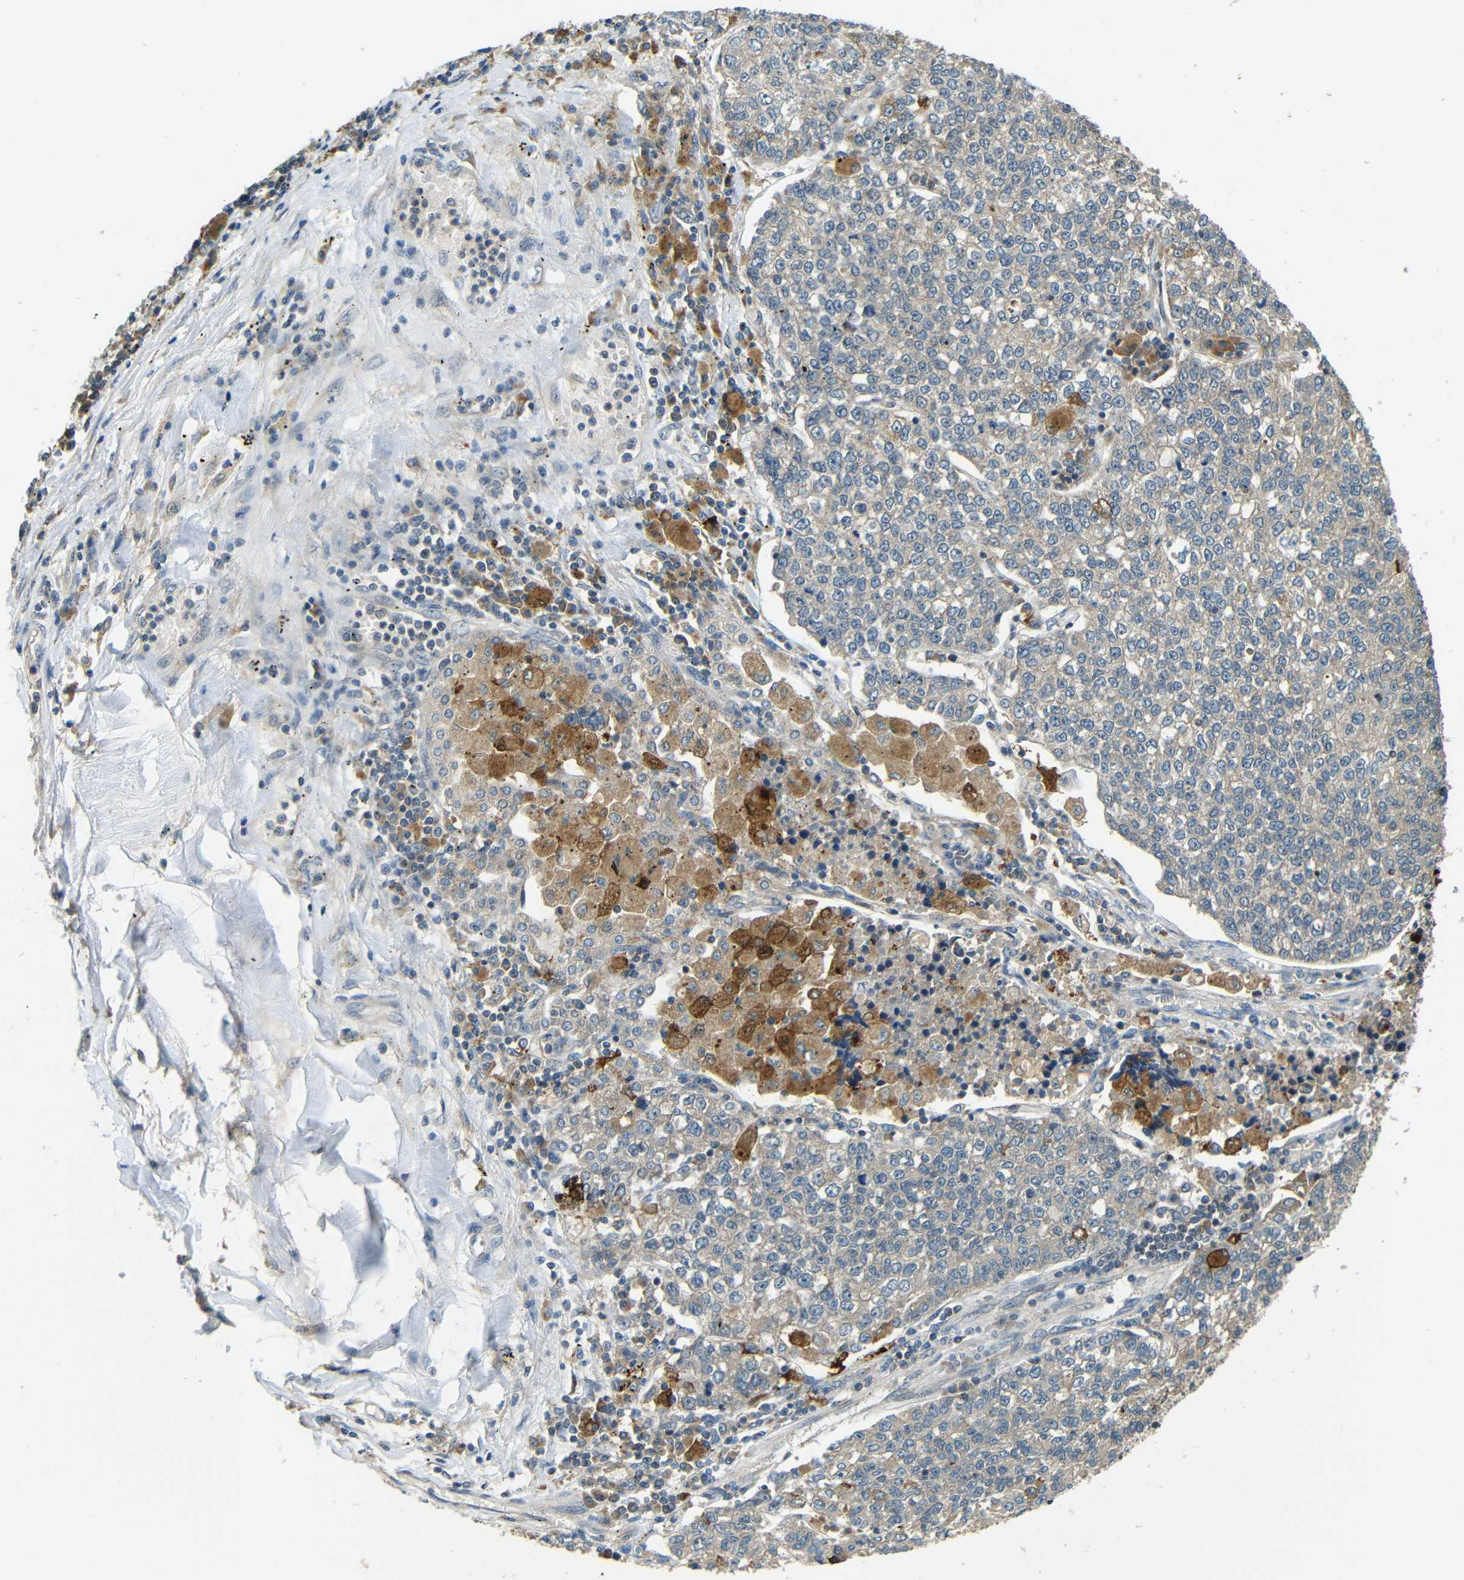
{"staining": {"intensity": "weak", "quantity": "<25%", "location": "cytoplasmic/membranous"}, "tissue": "lung cancer", "cell_type": "Tumor cells", "image_type": "cancer", "snomed": [{"axis": "morphology", "description": "Adenocarcinoma, NOS"}, {"axis": "topography", "description": "Lung"}], "caption": "Tumor cells are negative for protein expression in human lung adenocarcinoma. (Immunohistochemistry (ihc), brightfield microscopy, high magnification).", "gene": "FNDC3A", "patient": {"sex": "male", "age": 49}}